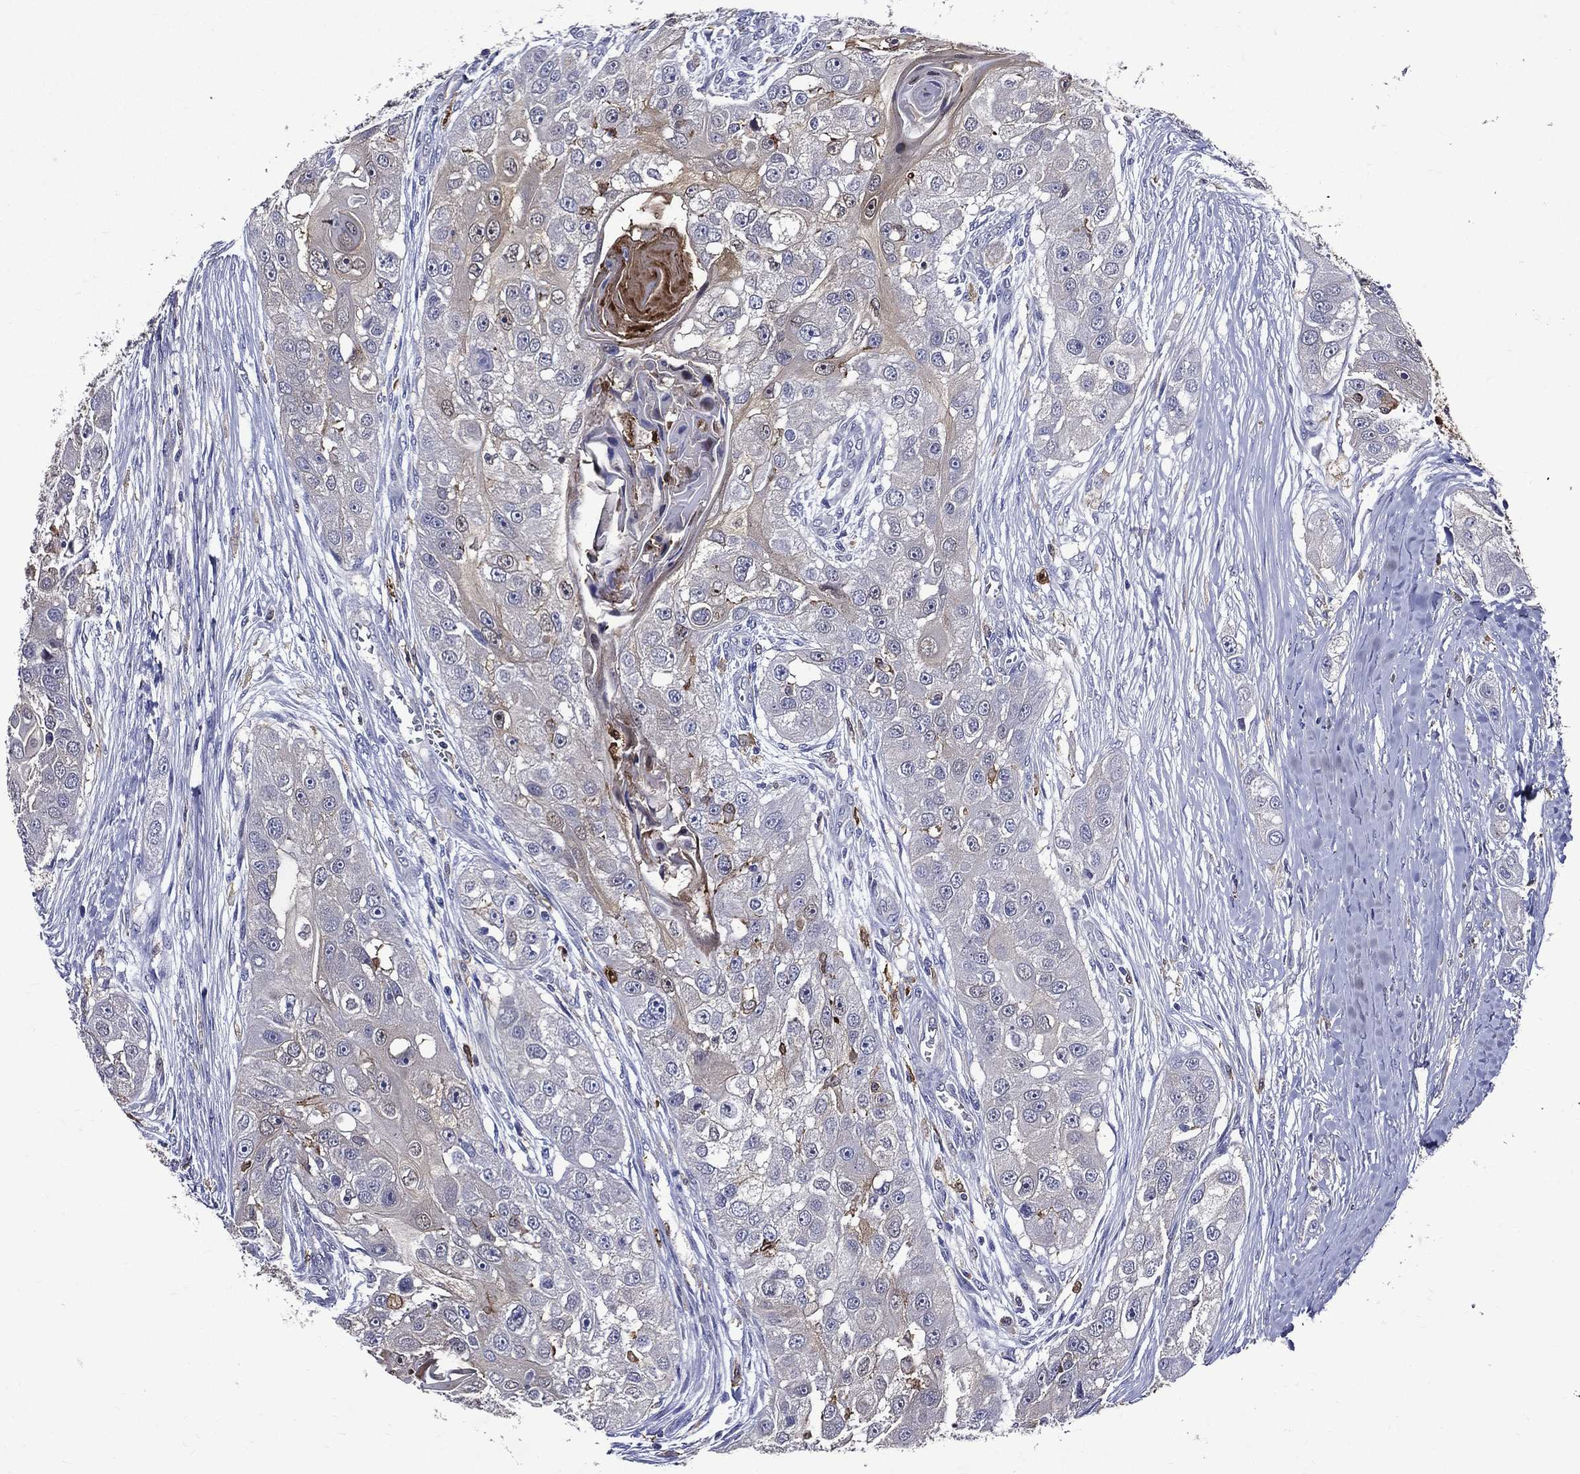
{"staining": {"intensity": "weak", "quantity": "<25%", "location": "cytoplasmic/membranous"}, "tissue": "head and neck cancer", "cell_type": "Tumor cells", "image_type": "cancer", "snomed": [{"axis": "morphology", "description": "Normal tissue, NOS"}, {"axis": "morphology", "description": "Squamous cell carcinoma, NOS"}, {"axis": "topography", "description": "Skeletal muscle"}, {"axis": "topography", "description": "Head-Neck"}], "caption": "DAB (3,3'-diaminobenzidine) immunohistochemical staining of human head and neck cancer reveals no significant positivity in tumor cells.", "gene": "GPR171", "patient": {"sex": "male", "age": 51}}